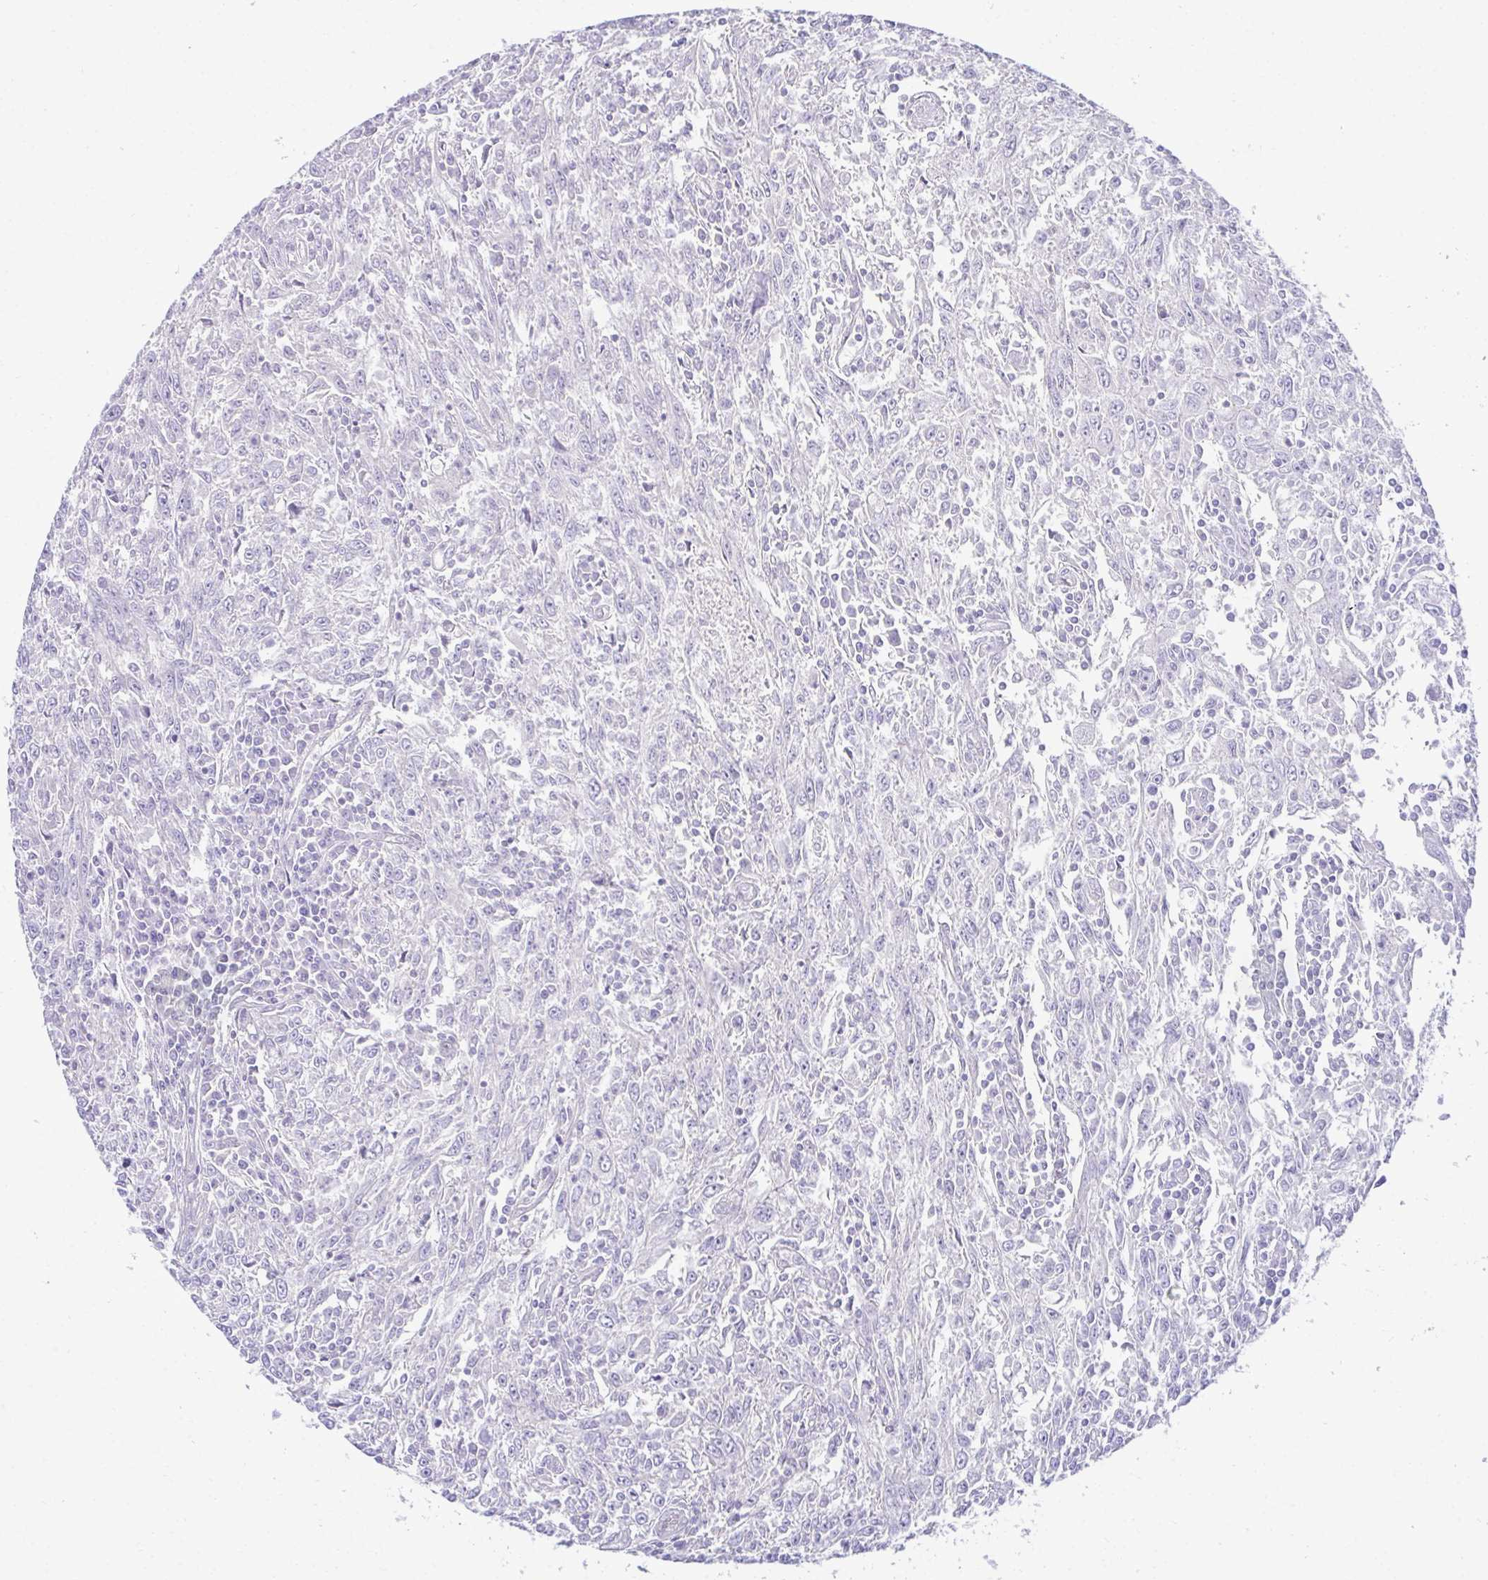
{"staining": {"intensity": "negative", "quantity": "none", "location": "none"}, "tissue": "breast cancer", "cell_type": "Tumor cells", "image_type": "cancer", "snomed": [{"axis": "morphology", "description": "Duct carcinoma"}, {"axis": "topography", "description": "Breast"}], "caption": "A high-resolution micrograph shows immunohistochemistry staining of intraductal carcinoma (breast), which reveals no significant positivity in tumor cells.", "gene": "PGM2L1", "patient": {"sex": "female", "age": 50}}